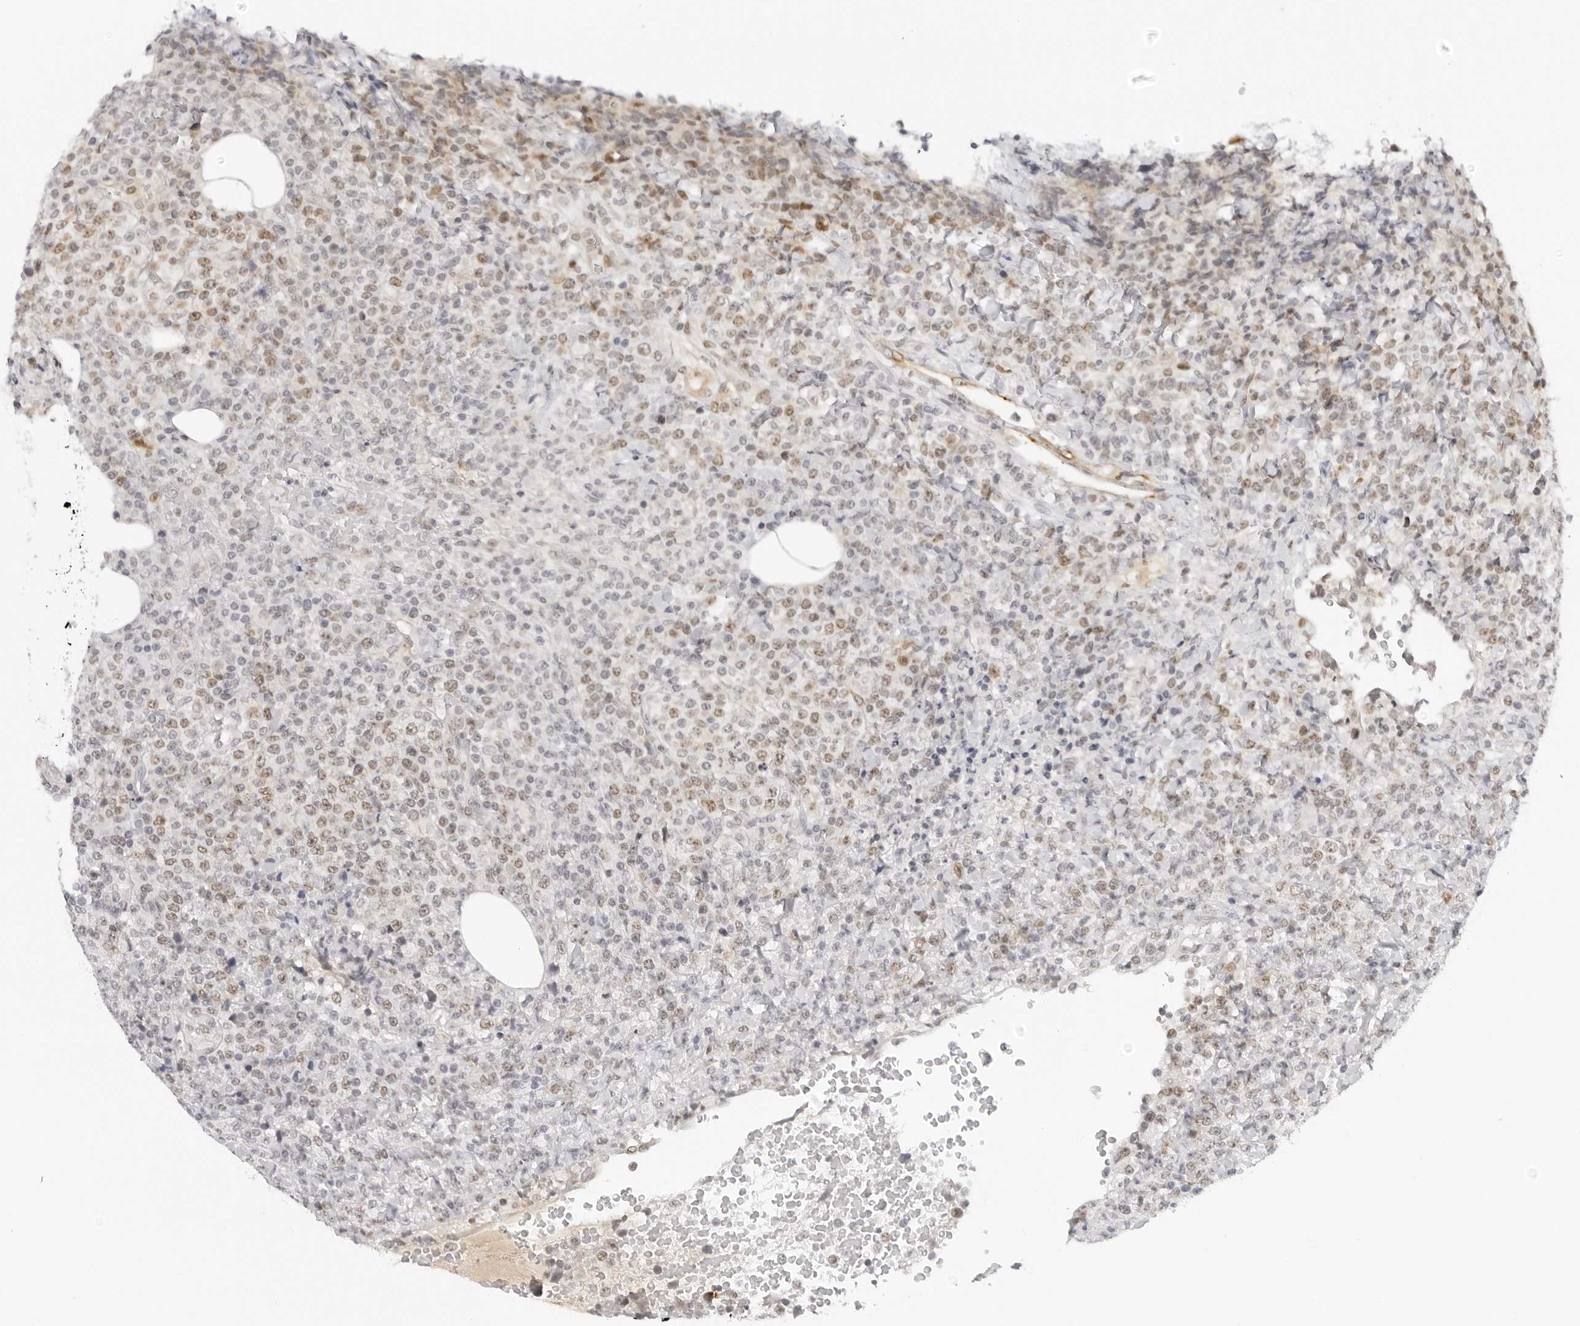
{"staining": {"intensity": "weak", "quantity": ">75%", "location": "nuclear"}, "tissue": "lymphoma", "cell_type": "Tumor cells", "image_type": "cancer", "snomed": [{"axis": "morphology", "description": "Malignant lymphoma, non-Hodgkin's type, High grade"}, {"axis": "topography", "description": "Lymph node"}], "caption": "Tumor cells show weak nuclear staining in approximately >75% of cells in high-grade malignant lymphoma, non-Hodgkin's type.", "gene": "MSH6", "patient": {"sex": "male", "age": 13}}